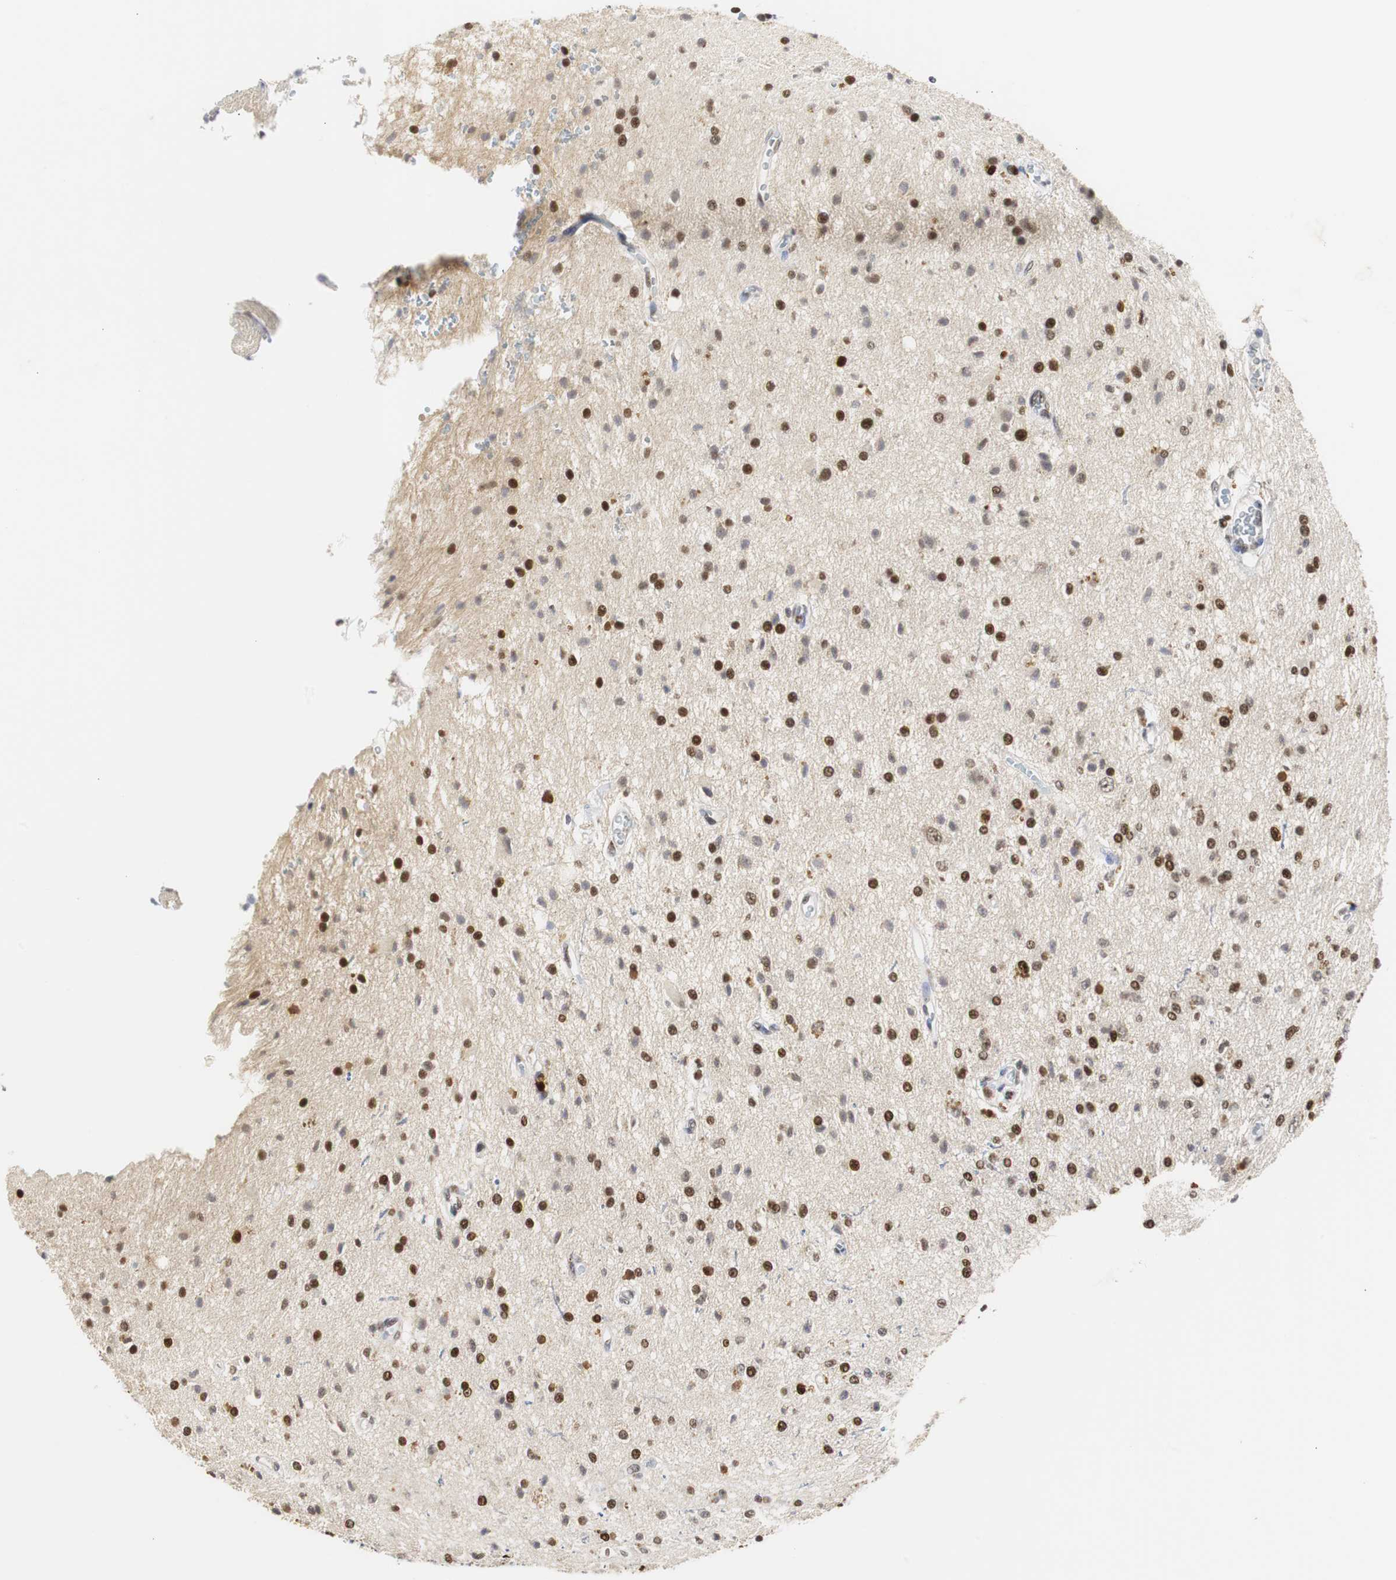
{"staining": {"intensity": "strong", "quantity": ">75%", "location": "nuclear"}, "tissue": "glioma", "cell_type": "Tumor cells", "image_type": "cancer", "snomed": [{"axis": "morphology", "description": "Glioma, malignant, High grade"}, {"axis": "topography", "description": "Brain"}], "caption": "Glioma stained with immunohistochemistry (IHC) shows strong nuclear positivity in approximately >75% of tumor cells.", "gene": "ZFC3H1", "patient": {"sex": "male", "age": 47}}